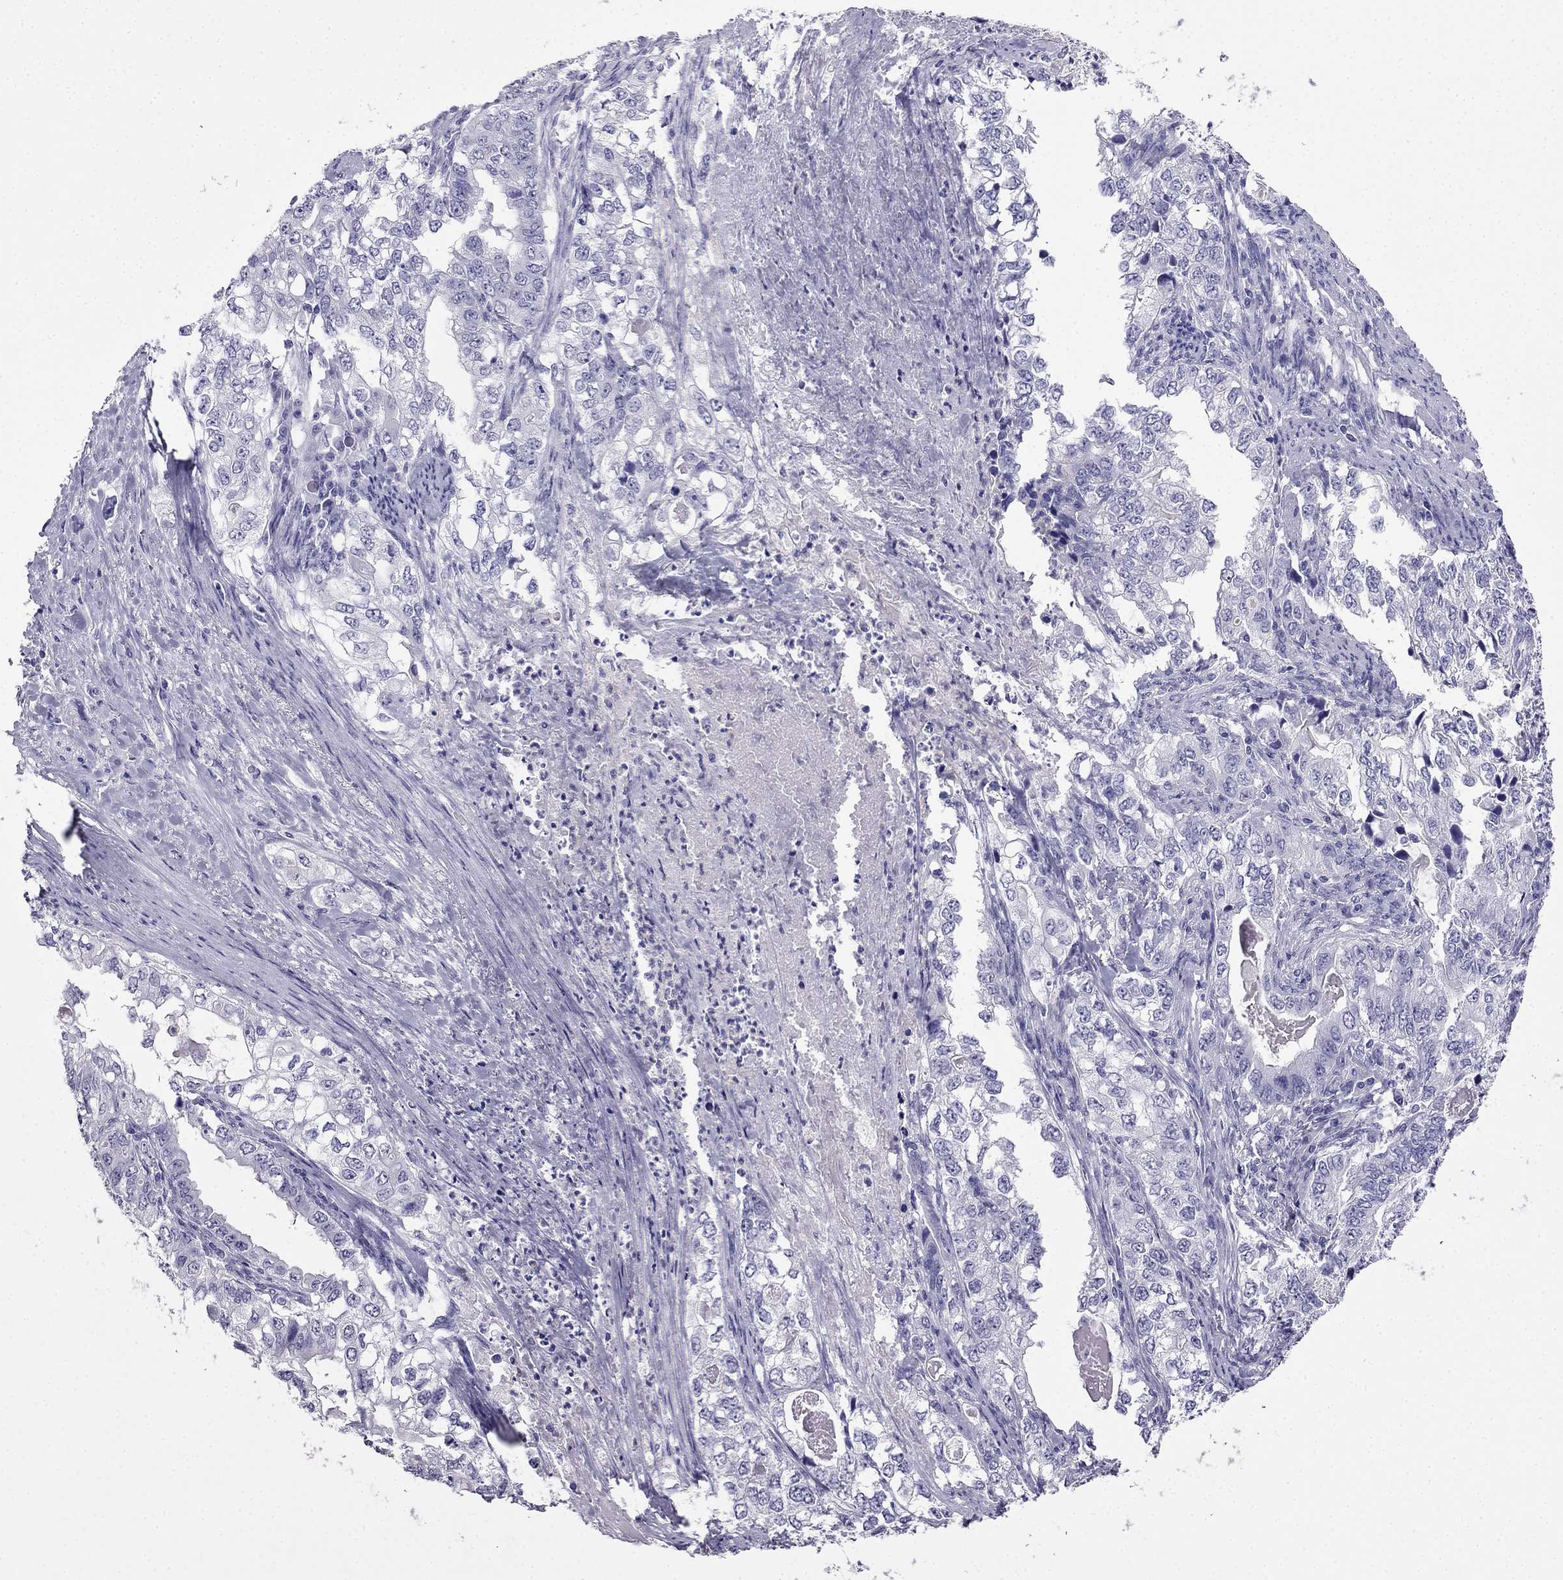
{"staining": {"intensity": "negative", "quantity": "none", "location": "none"}, "tissue": "stomach cancer", "cell_type": "Tumor cells", "image_type": "cancer", "snomed": [{"axis": "morphology", "description": "Adenocarcinoma, NOS"}, {"axis": "topography", "description": "Stomach, lower"}], "caption": "IHC image of stomach cancer (adenocarcinoma) stained for a protein (brown), which demonstrates no staining in tumor cells. The staining is performed using DAB (3,3'-diaminobenzidine) brown chromogen with nuclei counter-stained in using hematoxylin.", "gene": "CDHR4", "patient": {"sex": "female", "age": 72}}